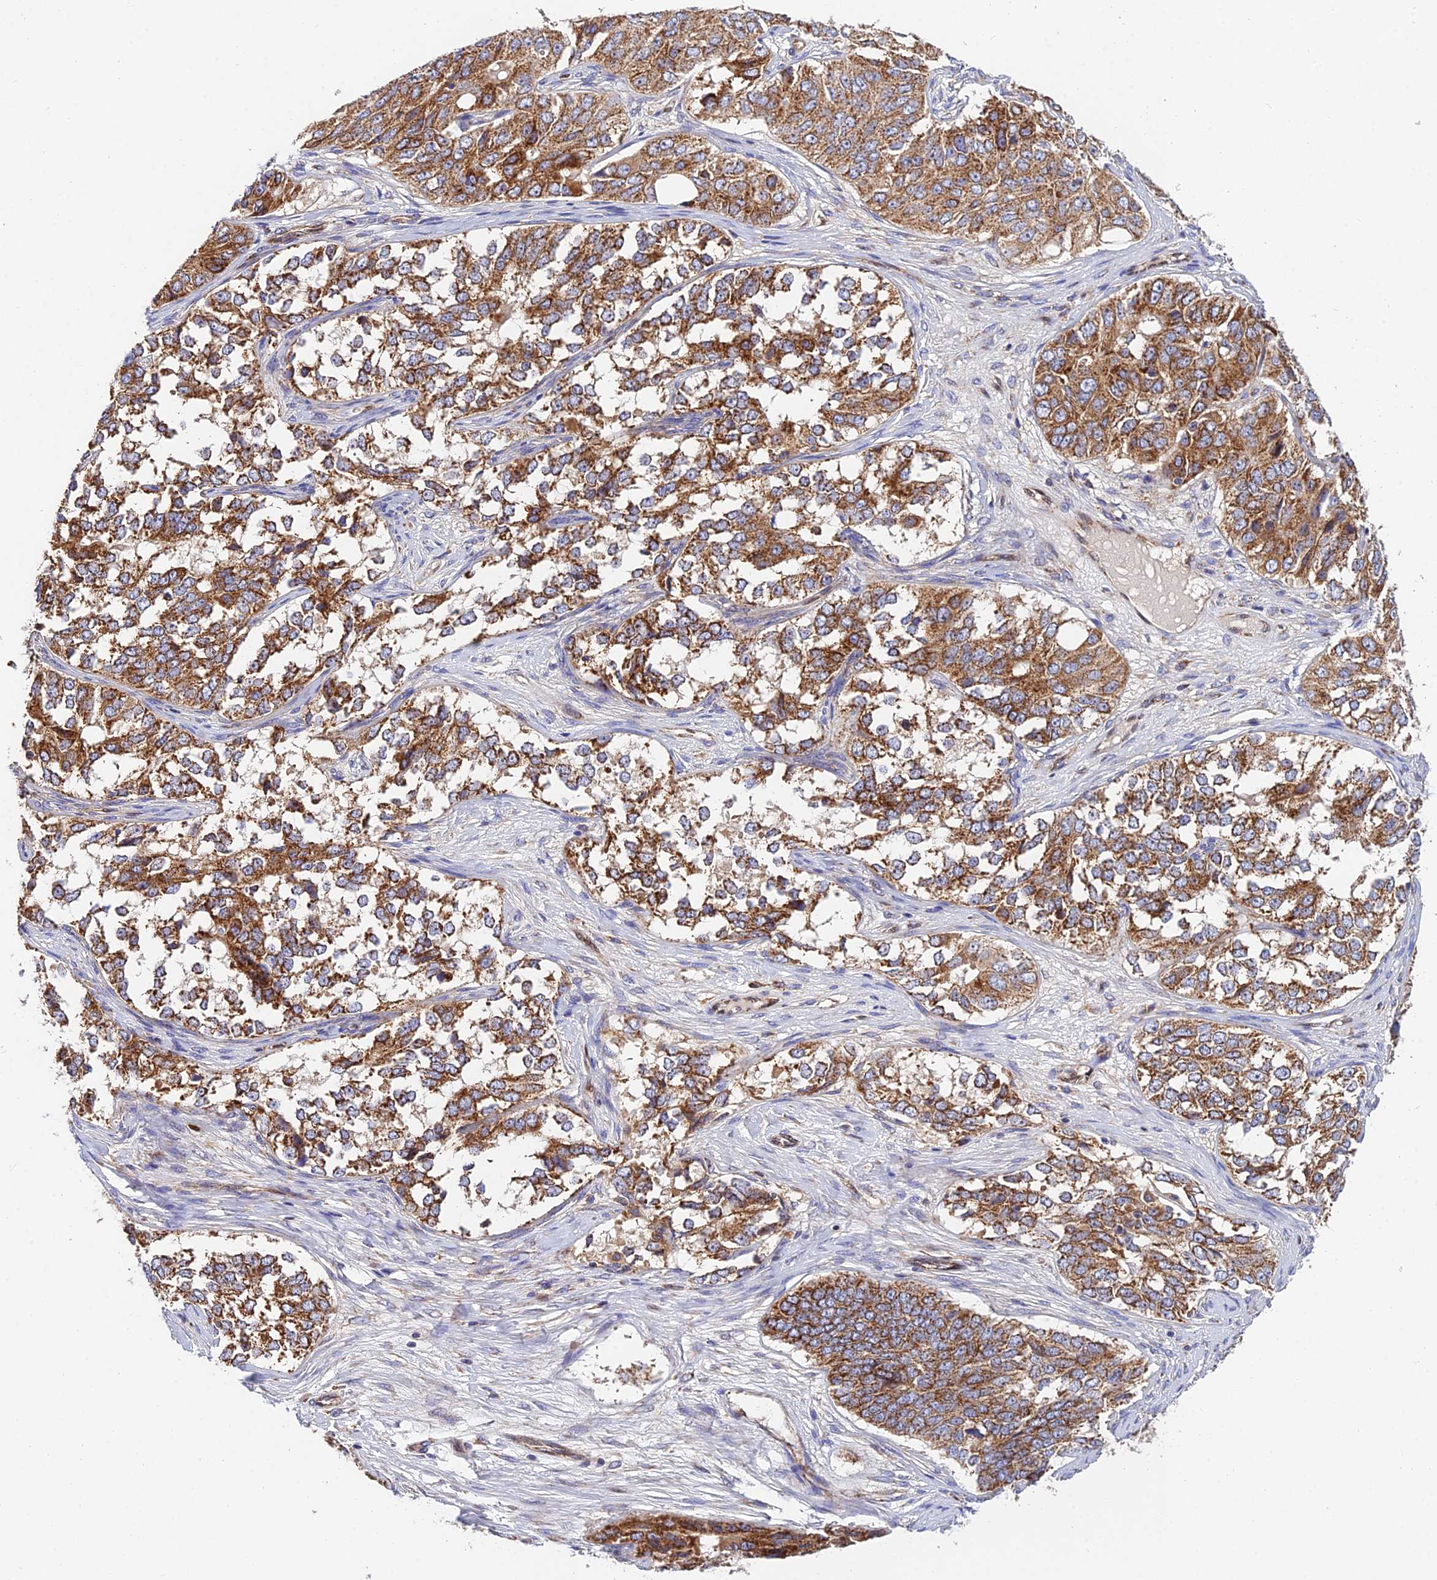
{"staining": {"intensity": "moderate", "quantity": ">75%", "location": "cytoplasmic/membranous"}, "tissue": "ovarian cancer", "cell_type": "Tumor cells", "image_type": "cancer", "snomed": [{"axis": "morphology", "description": "Carcinoma, endometroid"}, {"axis": "topography", "description": "Ovary"}], "caption": "A brown stain highlights moderate cytoplasmic/membranous staining of a protein in human endometroid carcinoma (ovarian) tumor cells.", "gene": "PODNL1", "patient": {"sex": "female", "age": 51}}